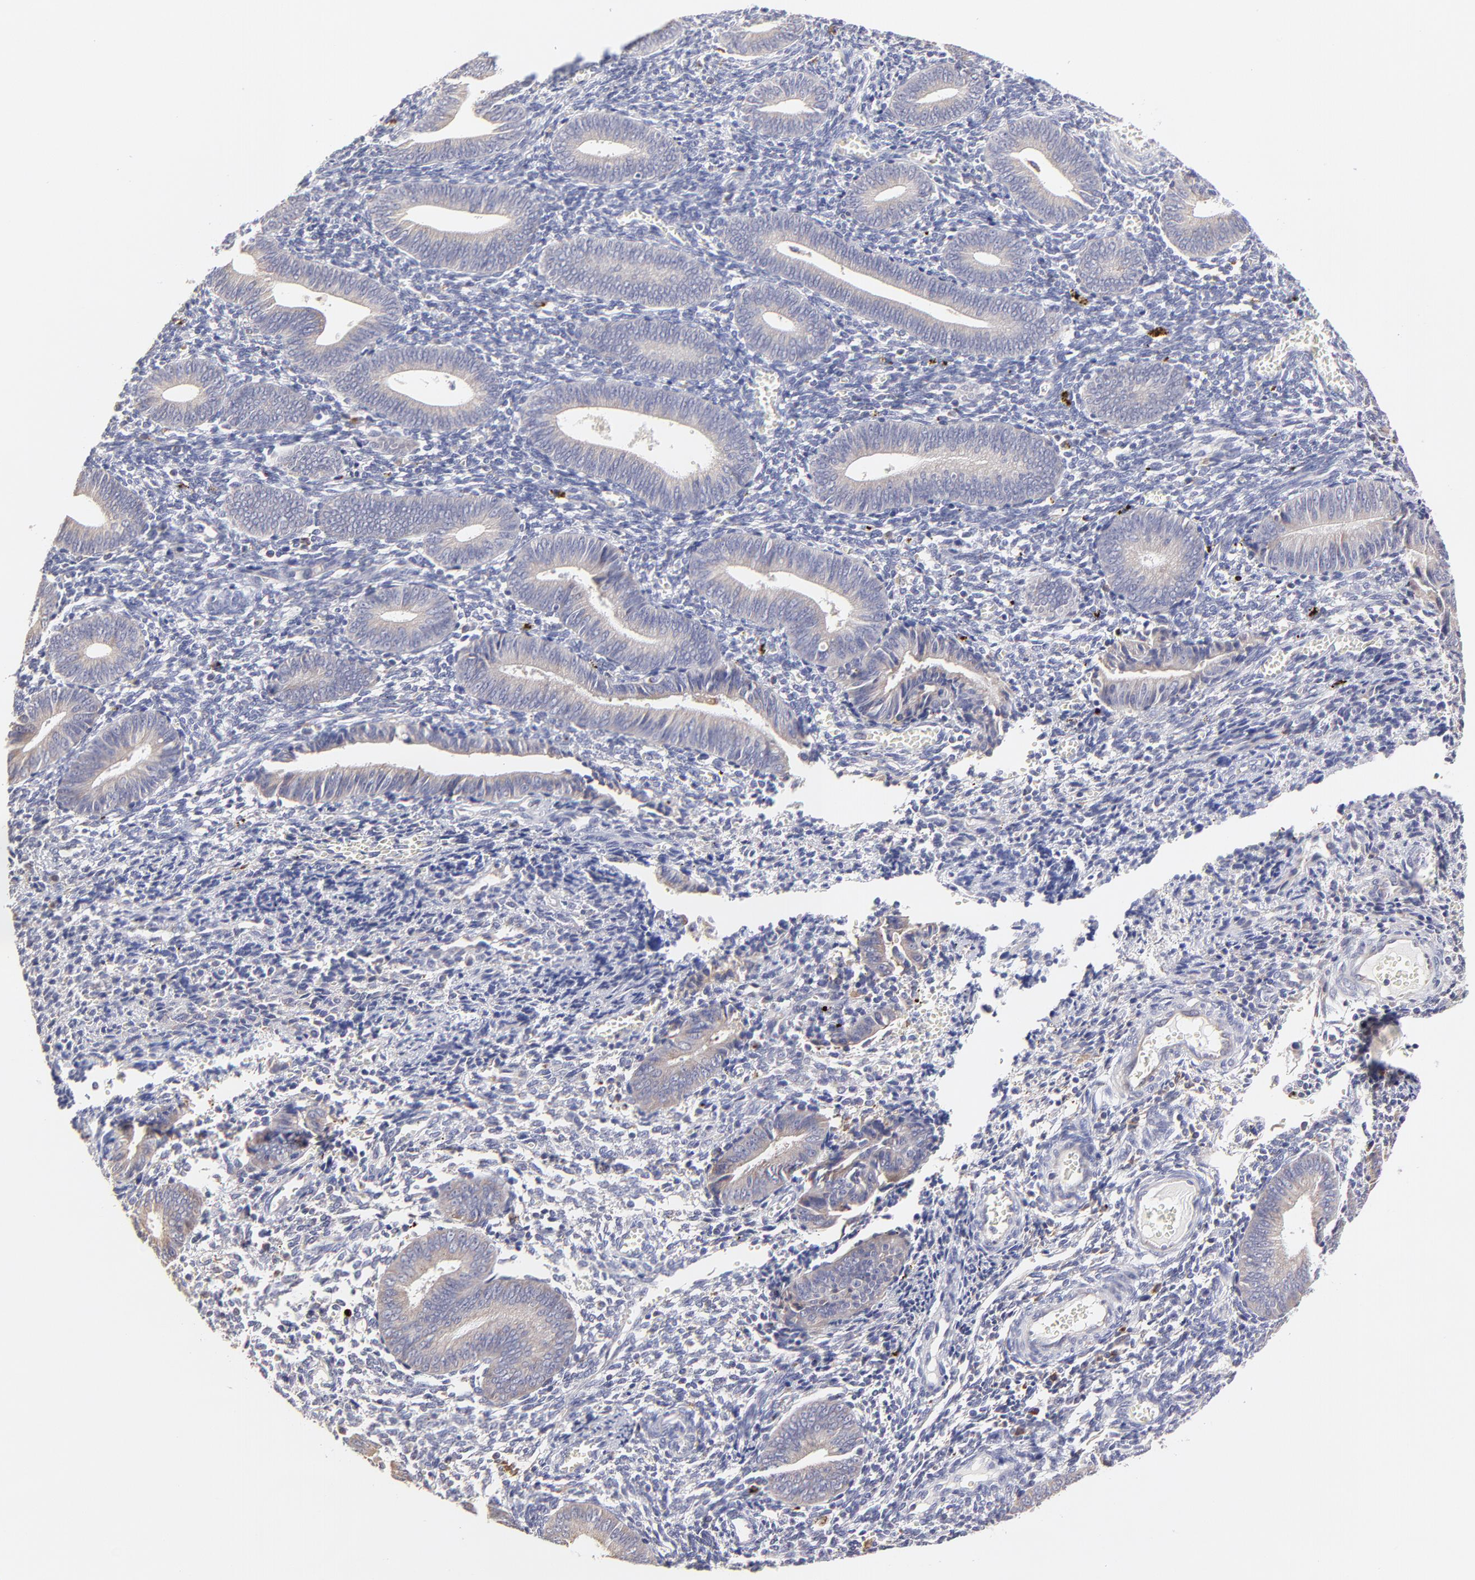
{"staining": {"intensity": "moderate", "quantity": "<25%", "location": "cytoplasmic/membranous"}, "tissue": "endometrium", "cell_type": "Cells in endometrial stroma", "image_type": "normal", "snomed": [{"axis": "morphology", "description": "Normal tissue, NOS"}, {"axis": "topography", "description": "Uterus"}, {"axis": "topography", "description": "Endometrium"}], "caption": "Cells in endometrial stroma show moderate cytoplasmic/membranous staining in about <25% of cells in normal endometrium.", "gene": "GCSAM", "patient": {"sex": "female", "age": 33}}